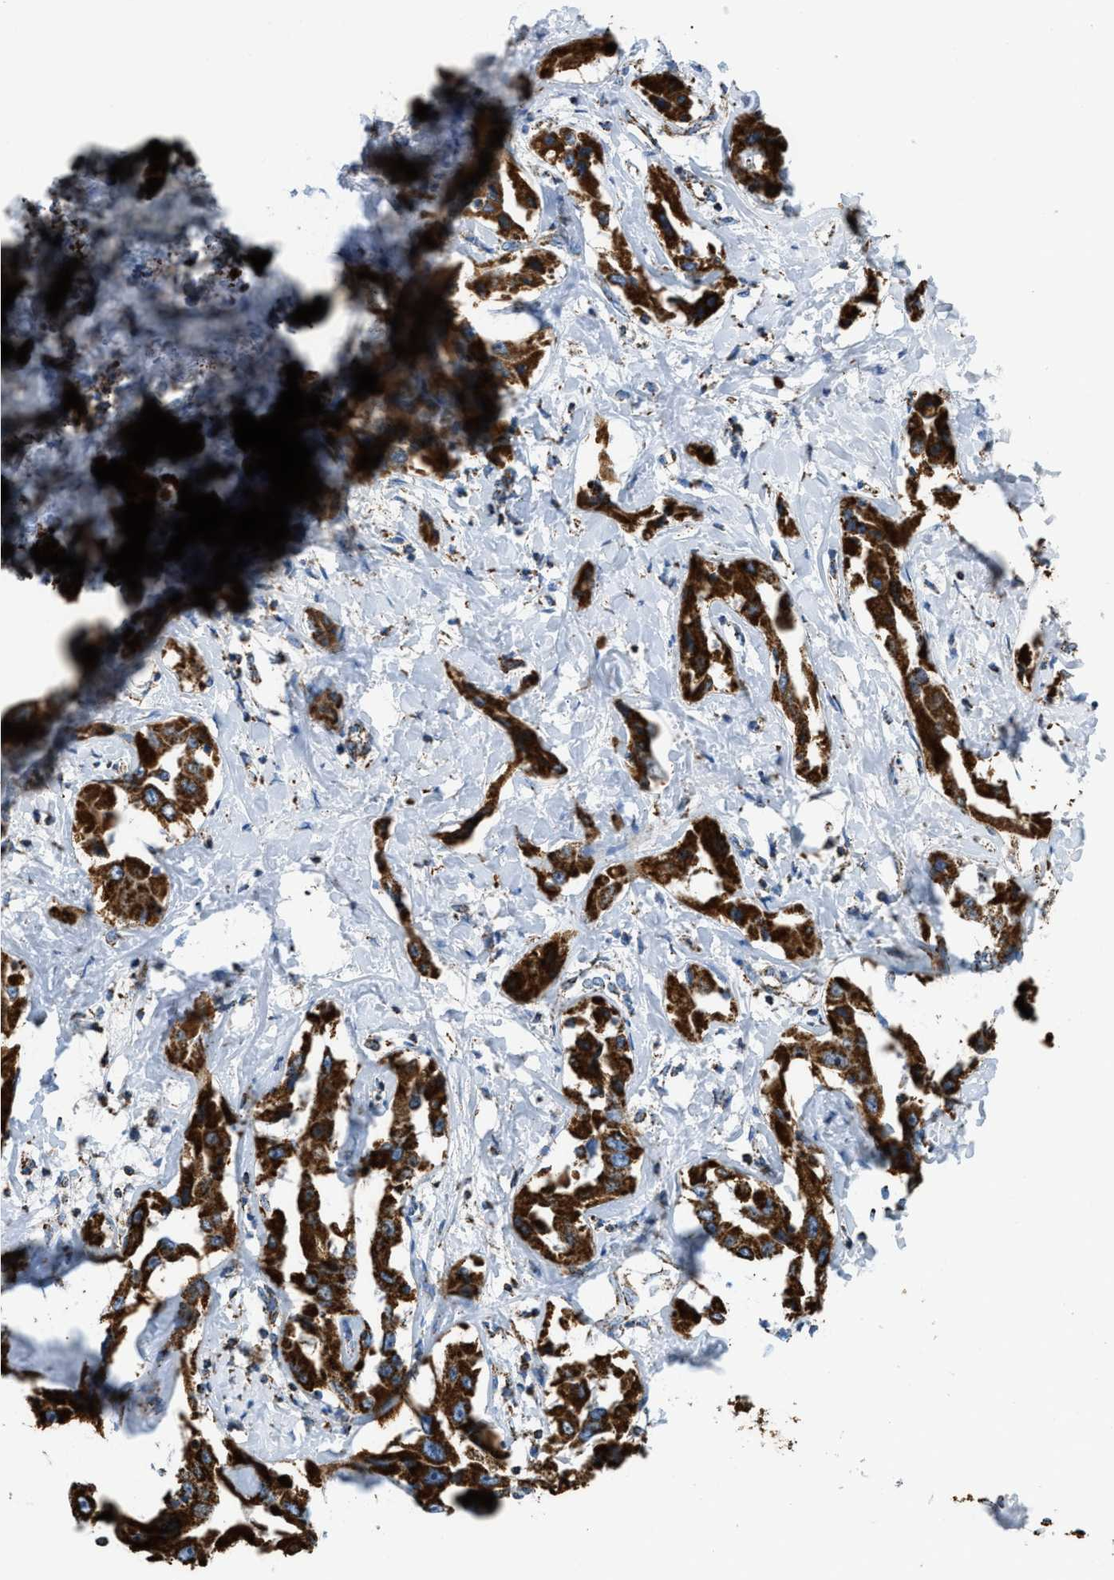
{"staining": {"intensity": "strong", "quantity": ">75%", "location": "cytoplasmic/membranous"}, "tissue": "liver cancer", "cell_type": "Tumor cells", "image_type": "cancer", "snomed": [{"axis": "morphology", "description": "Cholangiocarcinoma"}, {"axis": "topography", "description": "Liver"}], "caption": "Approximately >75% of tumor cells in human liver cancer (cholangiocarcinoma) exhibit strong cytoplasmic/membranous protein staining as visualized by brown immunohistochemical staining.", "gene": "ETFB", "patient": {"sex": "male", "age": 59}}